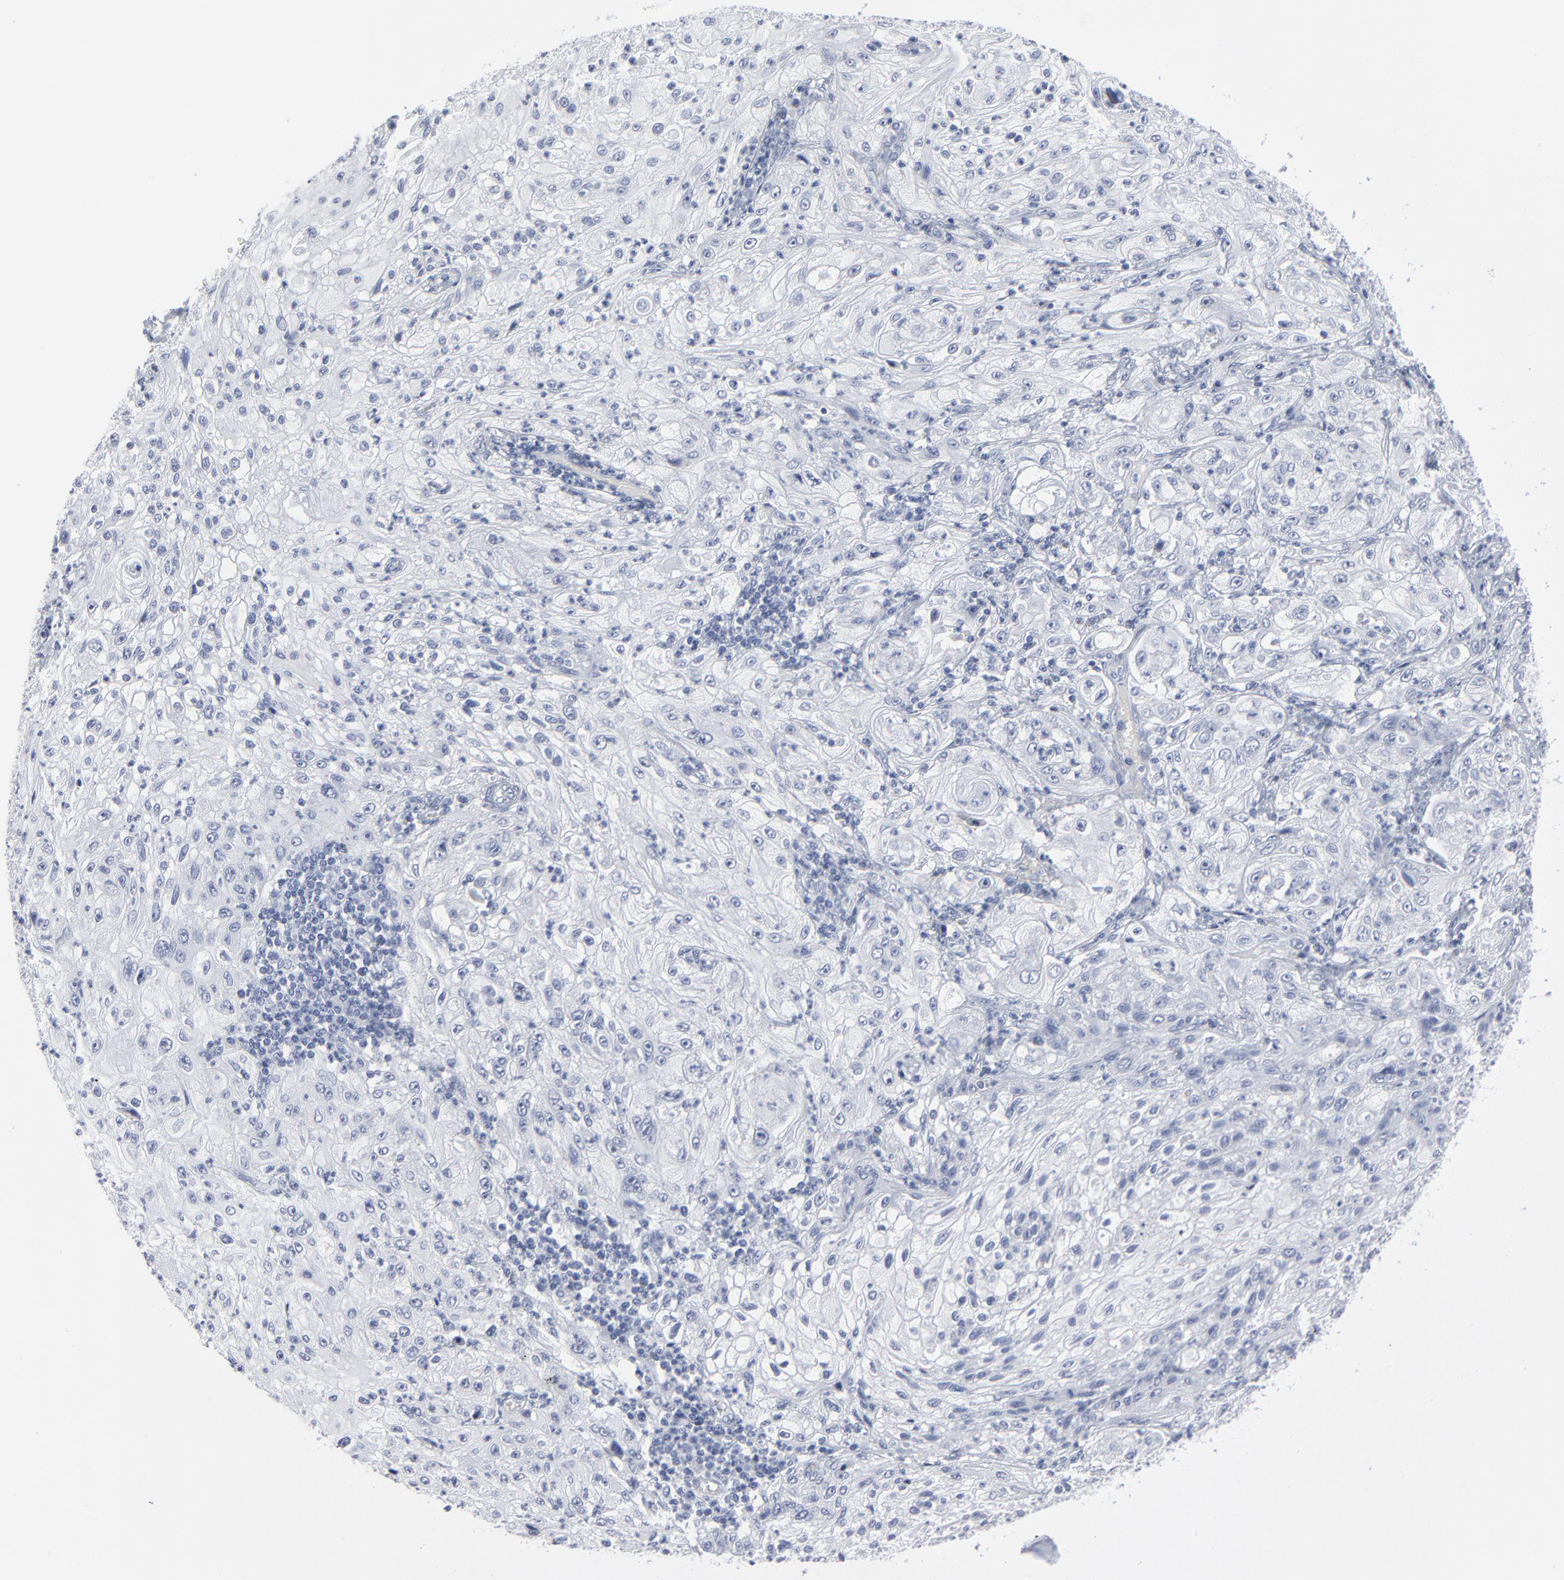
{"staining": {"intensity": "negative", "quantity": "none", "location": "none"}, "tissue": "lung cancer", "cell_type": "Tumor cells", "image_type": "cancer", "snomed": [{"axis": "morphology", "description": "Inflammation, NOS"}, {"axis": "morphology", "description": "Squamous cell carcinoma, NOS"}, {"axis": "topography", "description": "Lymph node"}, {"axis": "topography", "description": "Soft tissue"}, {"axis": "topography", "description": "Lung"}], "caption": "Immunohistochemical staining of human lung squamous cell carcinoma shows no significant positivity in tumor cells. (DAB (3,3'-diaminobenzidine) immunohistochemistry with hematoxylin counter stain).", "gene": "PAGE1", "patient": {"sex": "male", "age": 66}}